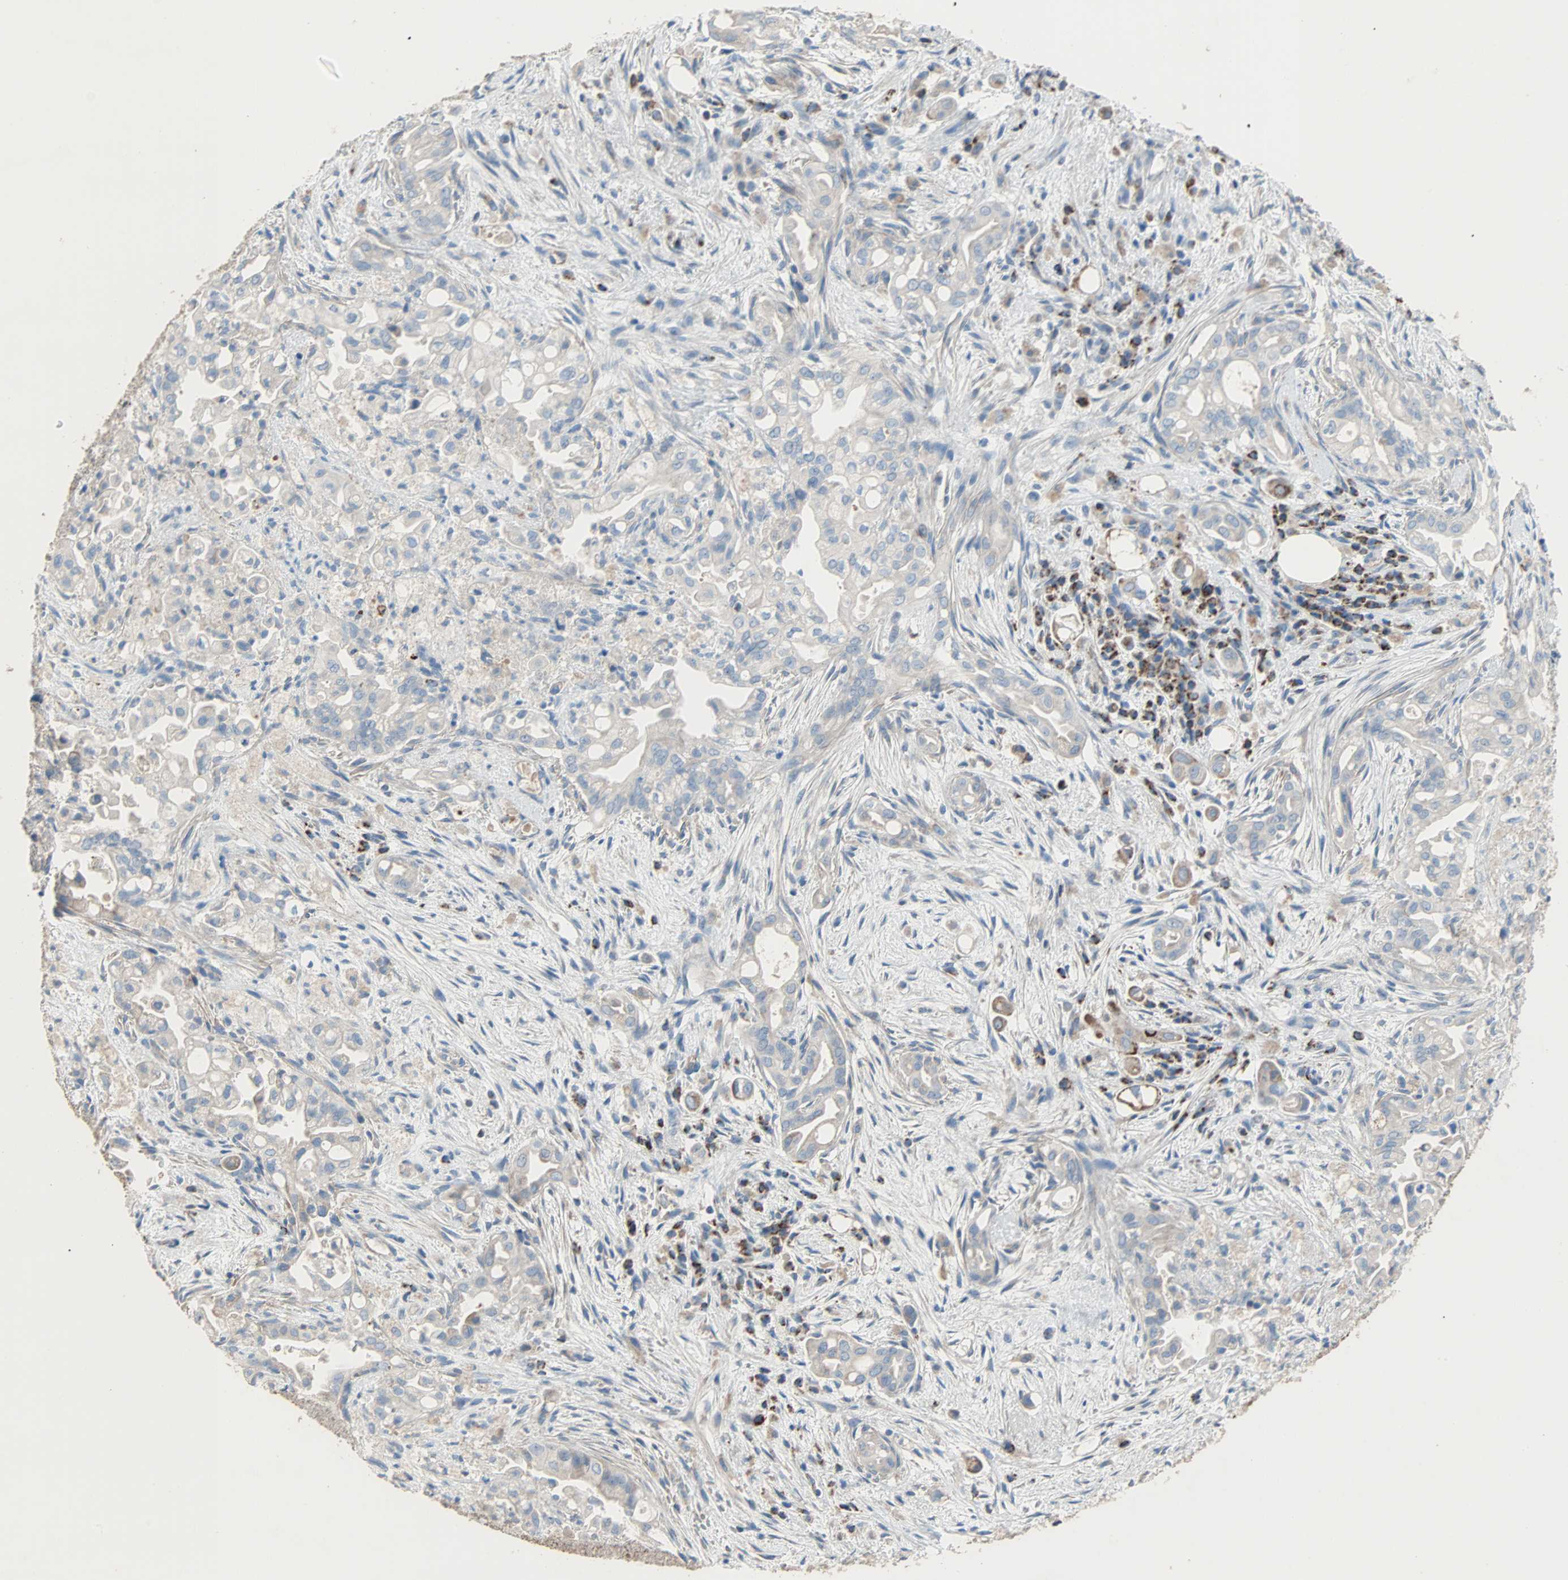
{"staining": {"intensity": "negative", "quantity": "none", "location": "none"}, "tissue": "liver cancer", "cell_type": "Tumor cells", "image_type": "cancer", "snomed": [{"axis": "morphology", "description": "Cholangiocarcinoma"}, {"axis": "topography", "description": "Liver"}], "caption": "Human cholangiocarcinoma (liver) stained for a protein using immunohistochemistry shows no staining in tumor cells.", "gene": "ACVRL1", "patient": {"sex": "female", "age": 68}}